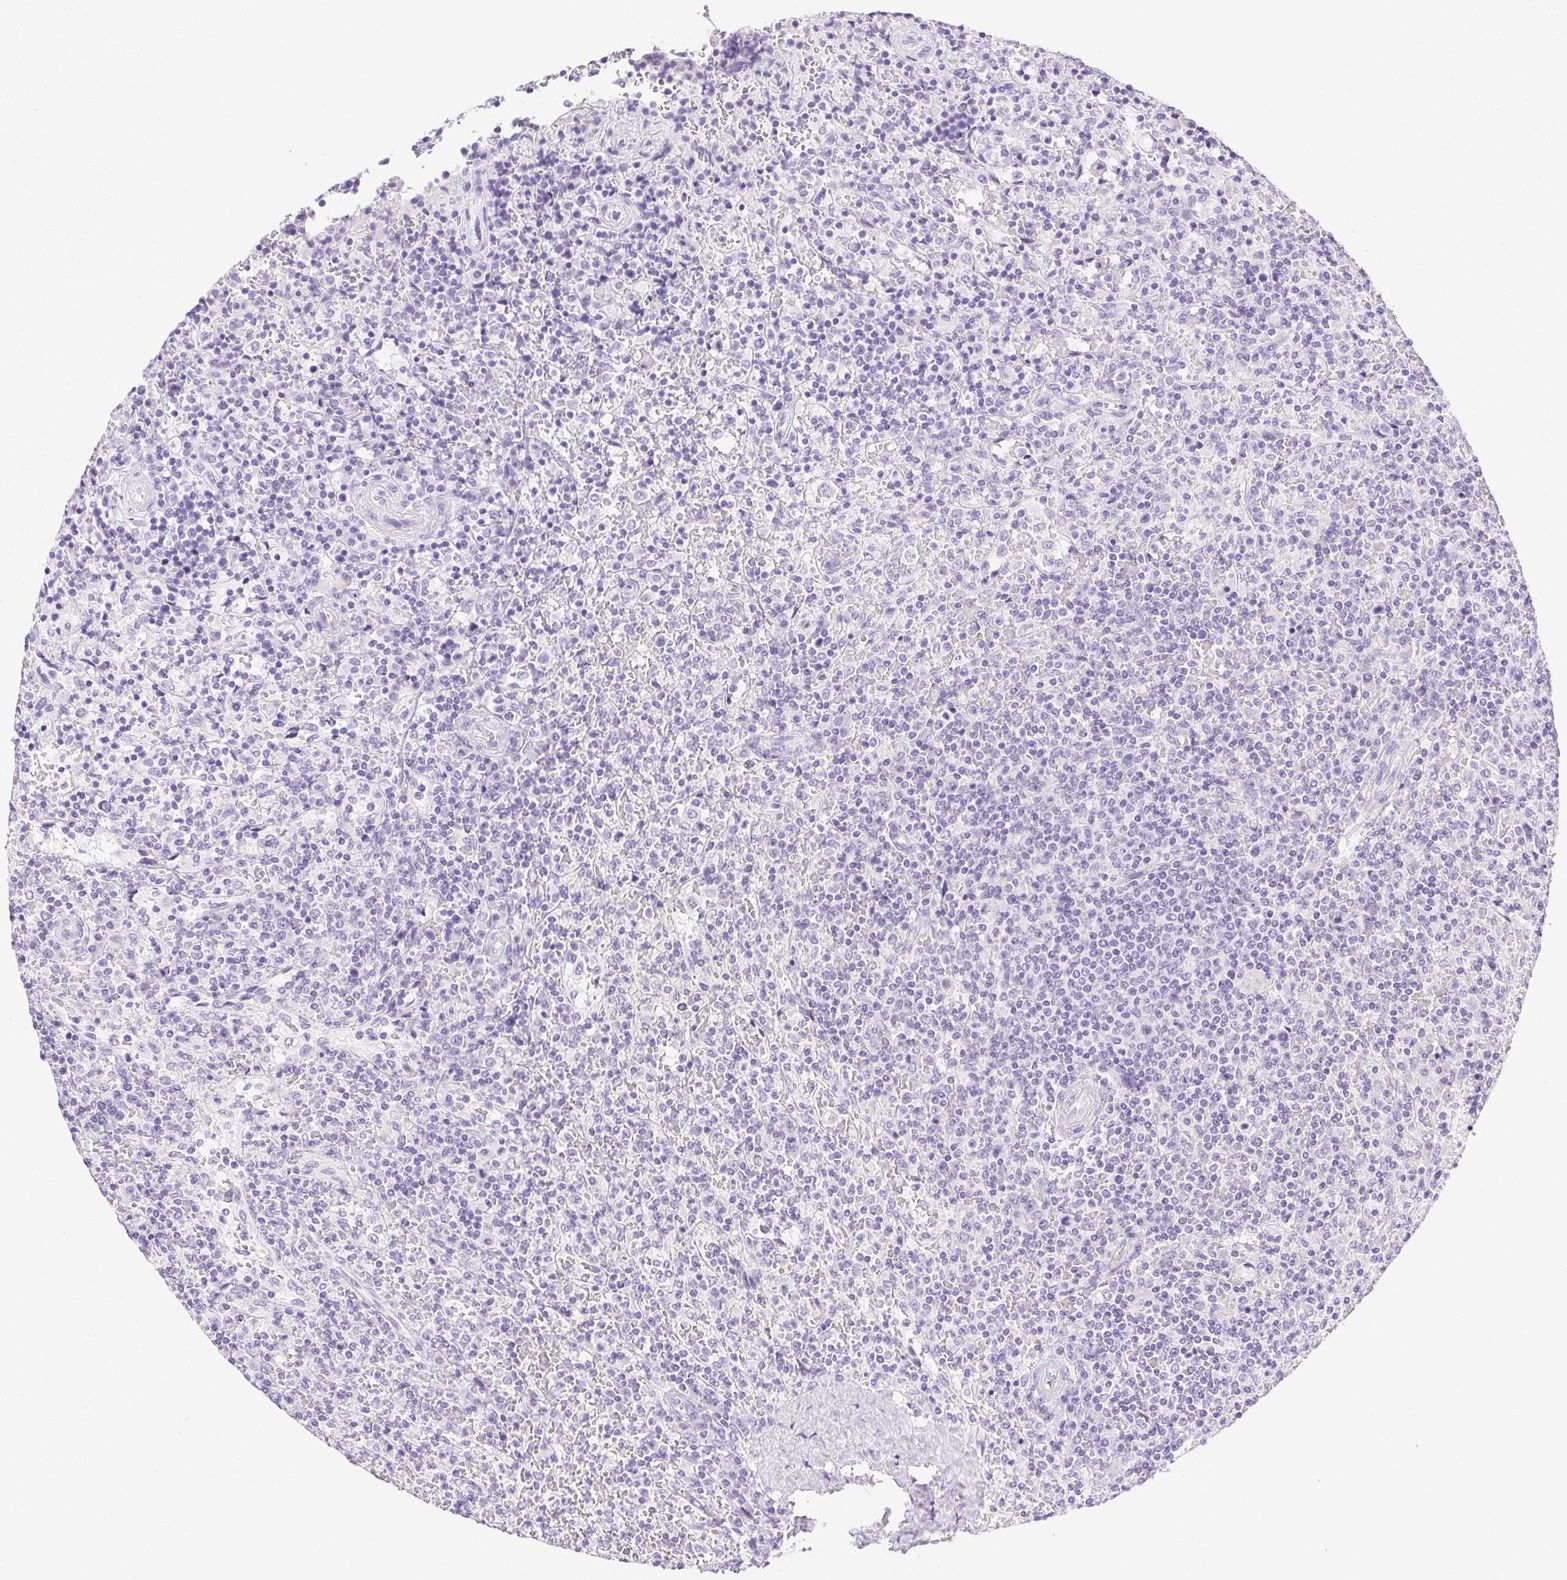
{"staining": {"intensity": "negative", "quantity": "none", "location": "none"}, "tissue": "lymphoma", "cell_type": "Tumor cells", "image_type": "cancer", "snomed": [{"axis": "morphology", "description": "Malignant lymphoma, non-Hodgkin's type, Low grade"}, {"axis": "topography", "description": "Spleen"}], "caption": "There is no significant expression in tumor cells of malignant lymphoma, non-Hodgkin's type (low-grade).", "gene": "CLDN10", "patient": {"sex": "male", "age": 62}}